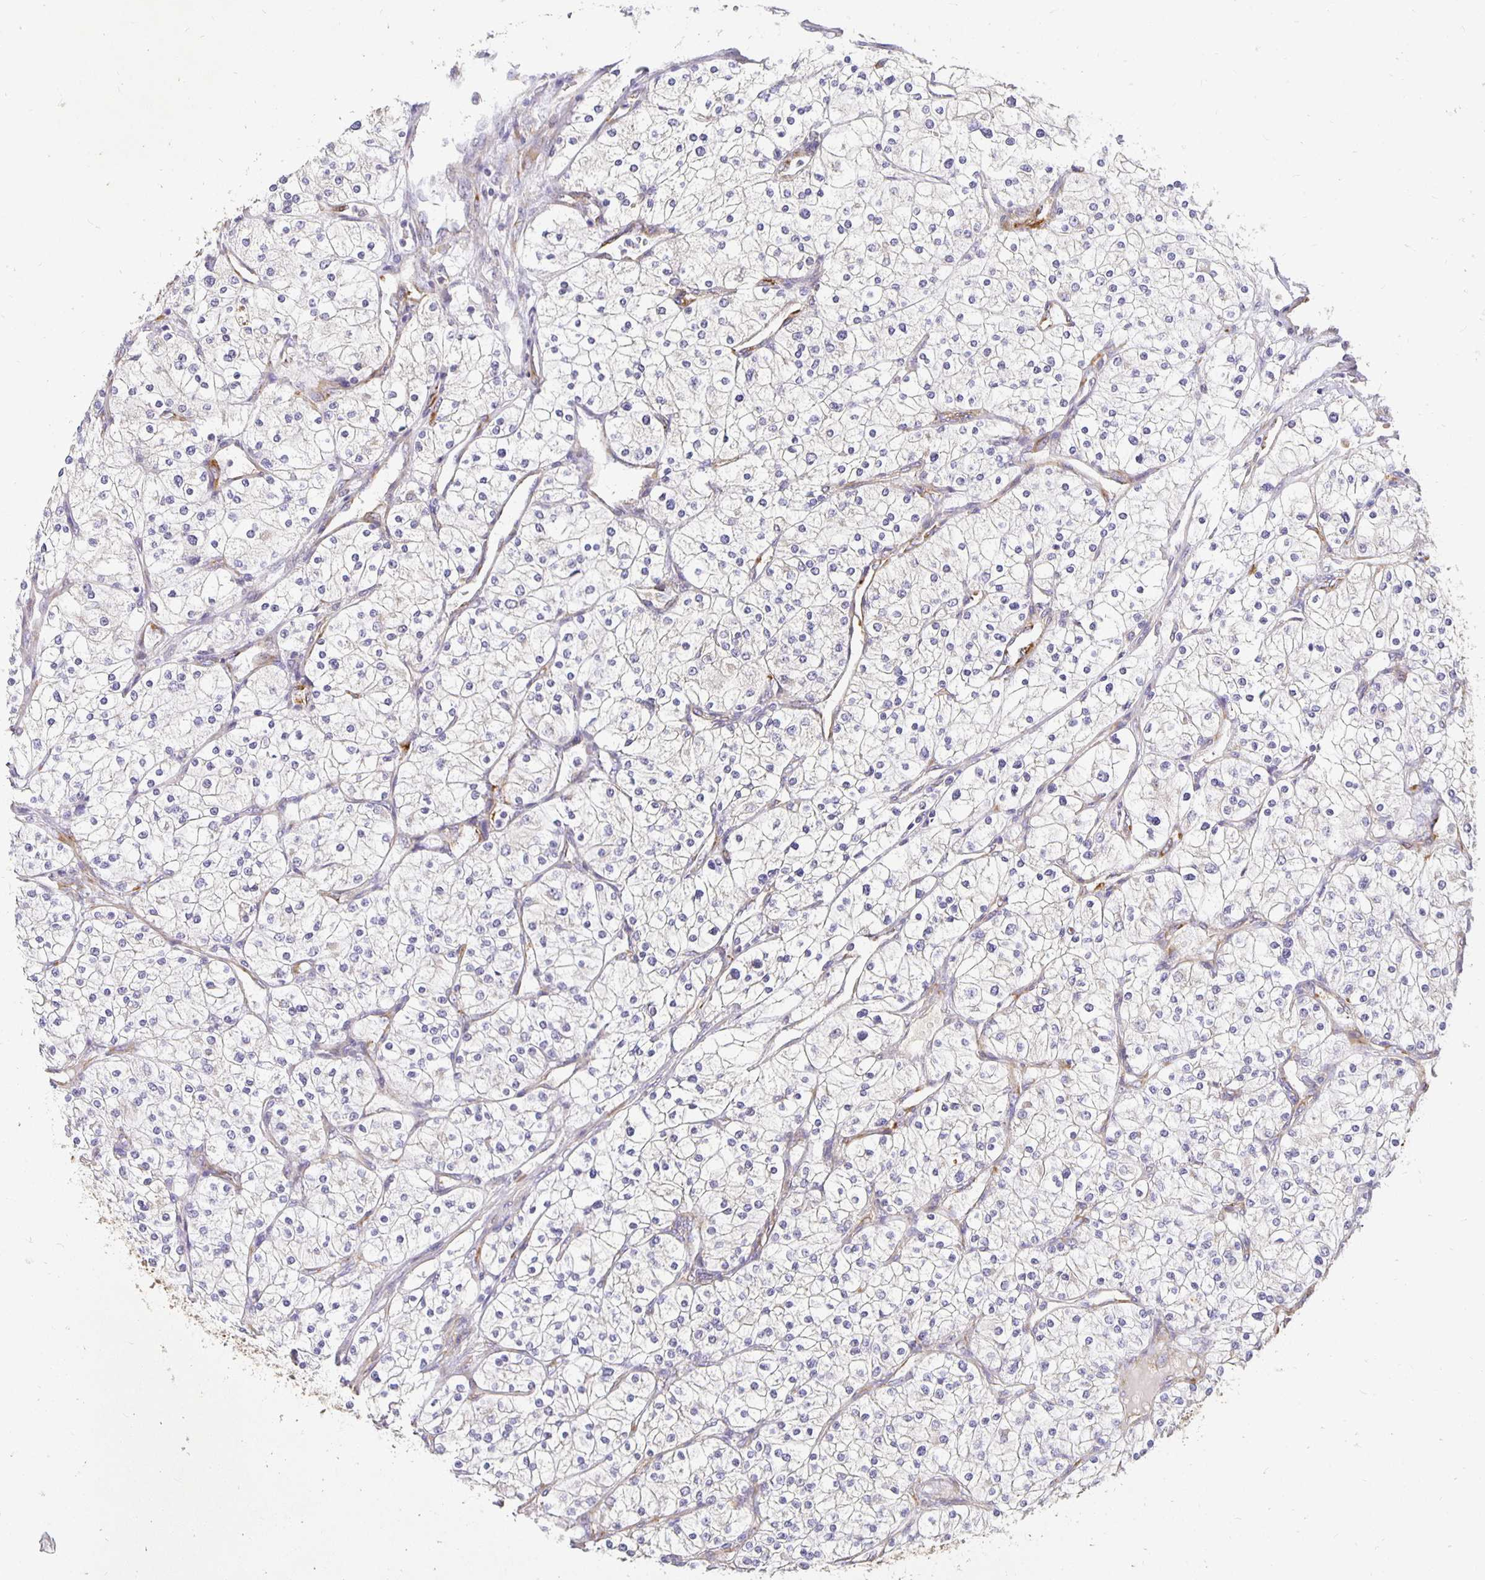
{"staining": {"intensity": "negative", "quantity": "none", "location": "none"}, "tissue": "renal cancer", "cell_type": "Tumor cells", "image_type": "cancer", "snomed": [{"axis": "morphology", "description": "Adenocarcinoma, NOS"}, {"axis": "topography", "description": "Kidney"}], "caption": "Immunohistochemistry (IHC) of adenocarcinoma (renal) displays no staining in tumor cells. The staining is performed using DAB brown chromogen with nuclei counter-stained in using hematoxylin.", "gene": "PLOD1", "patient": {"sex": "male", "age": 80}}